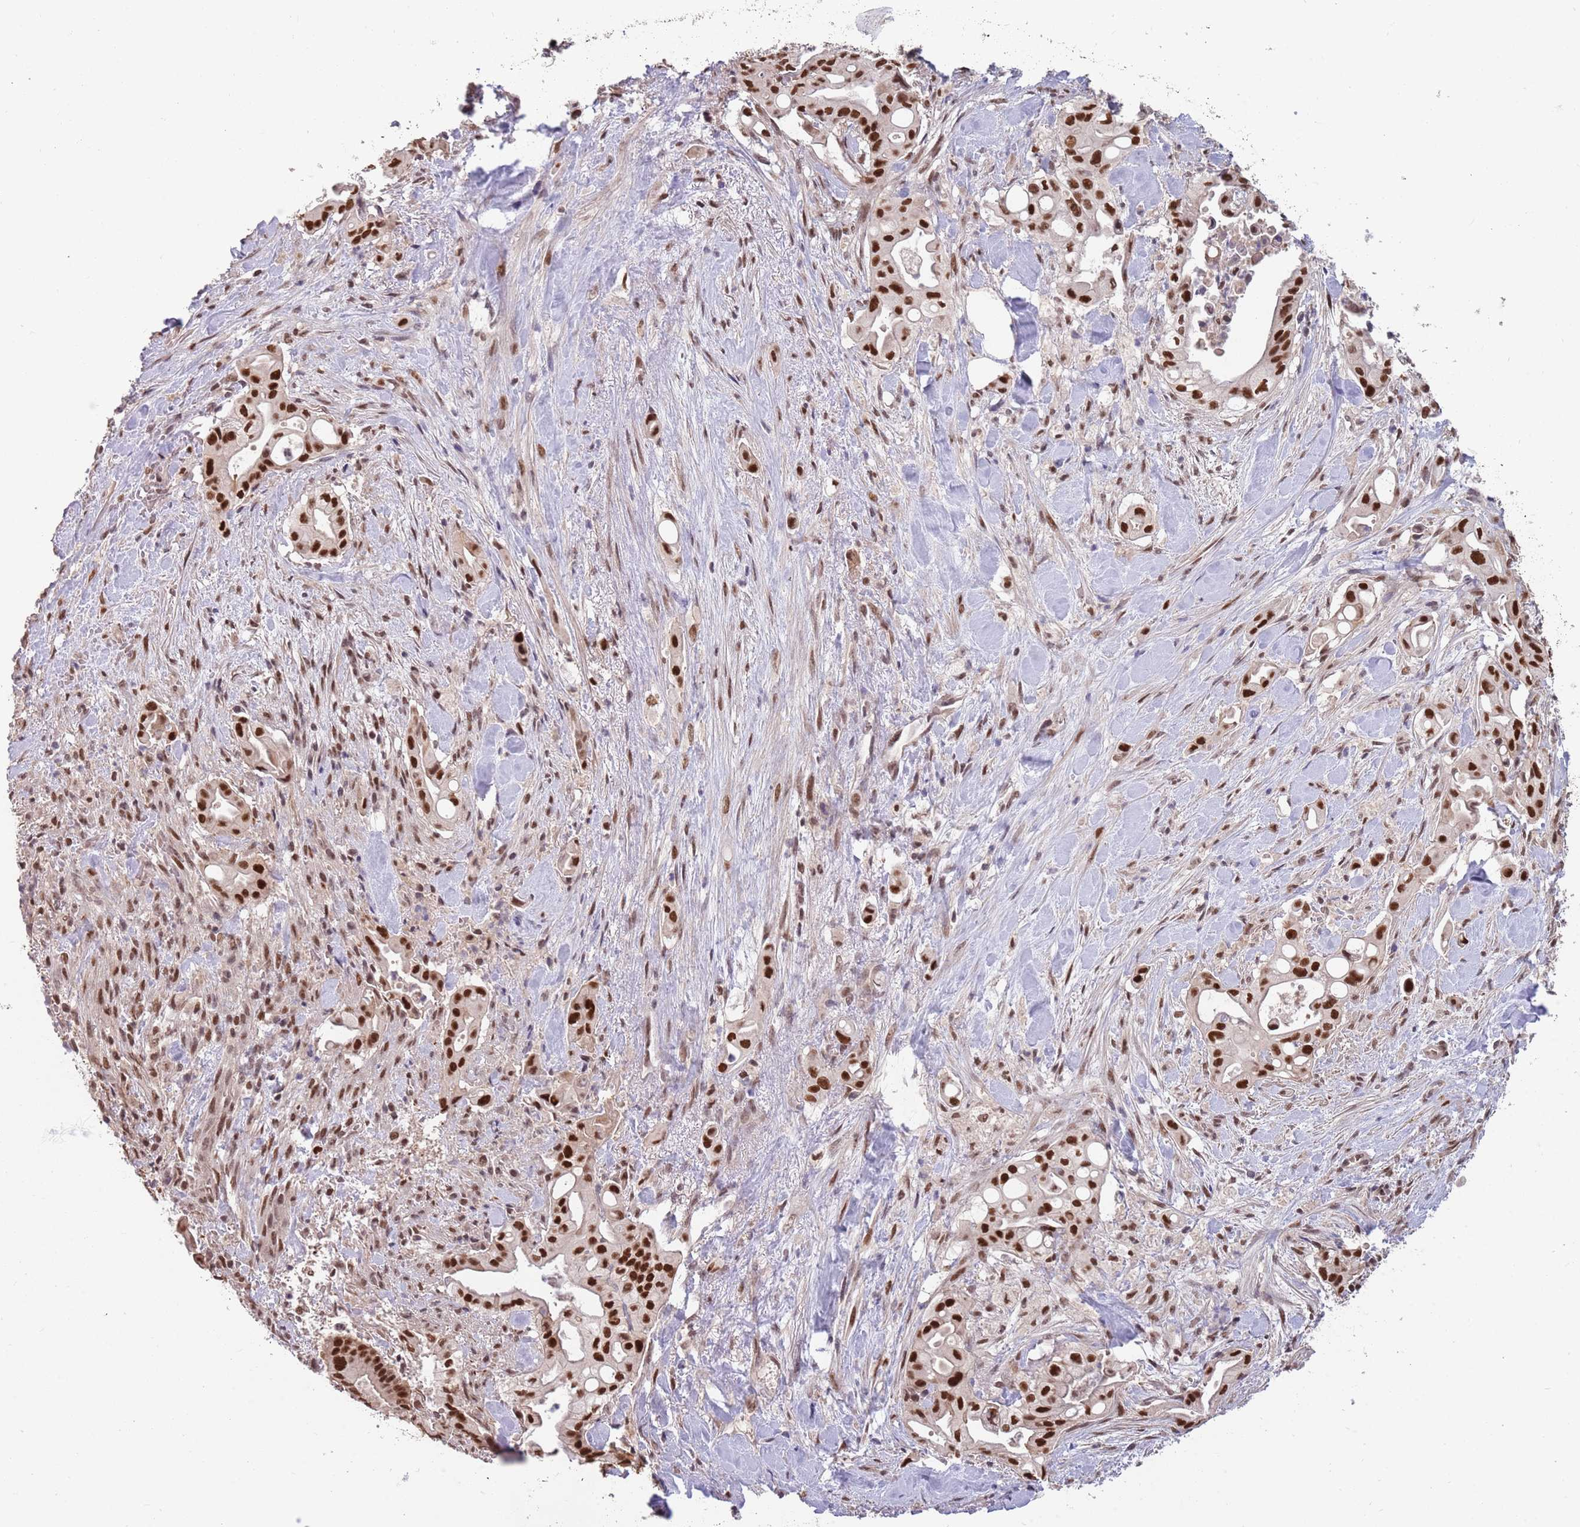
{"staining": {"intensity": "strong", "quantity": ">75%", "location": "nuclear"}, "tissue": "liver cancer", "cell_type": "Tumor cells", "image_type": "cancer", "snomed": [{"axis": "morphology", "description": "Cholangiocarcinoma"}, {"axis": "topography", "description": "Liver"}], "caption": "Liver cholangiocarcinoma was stained to show a protein in brown. There is high levels of strong nuclear expression in approximately >75% of tumor cells.", "gene": "ZBTB7A", "patient": {"sex": "female", "age": 68}}